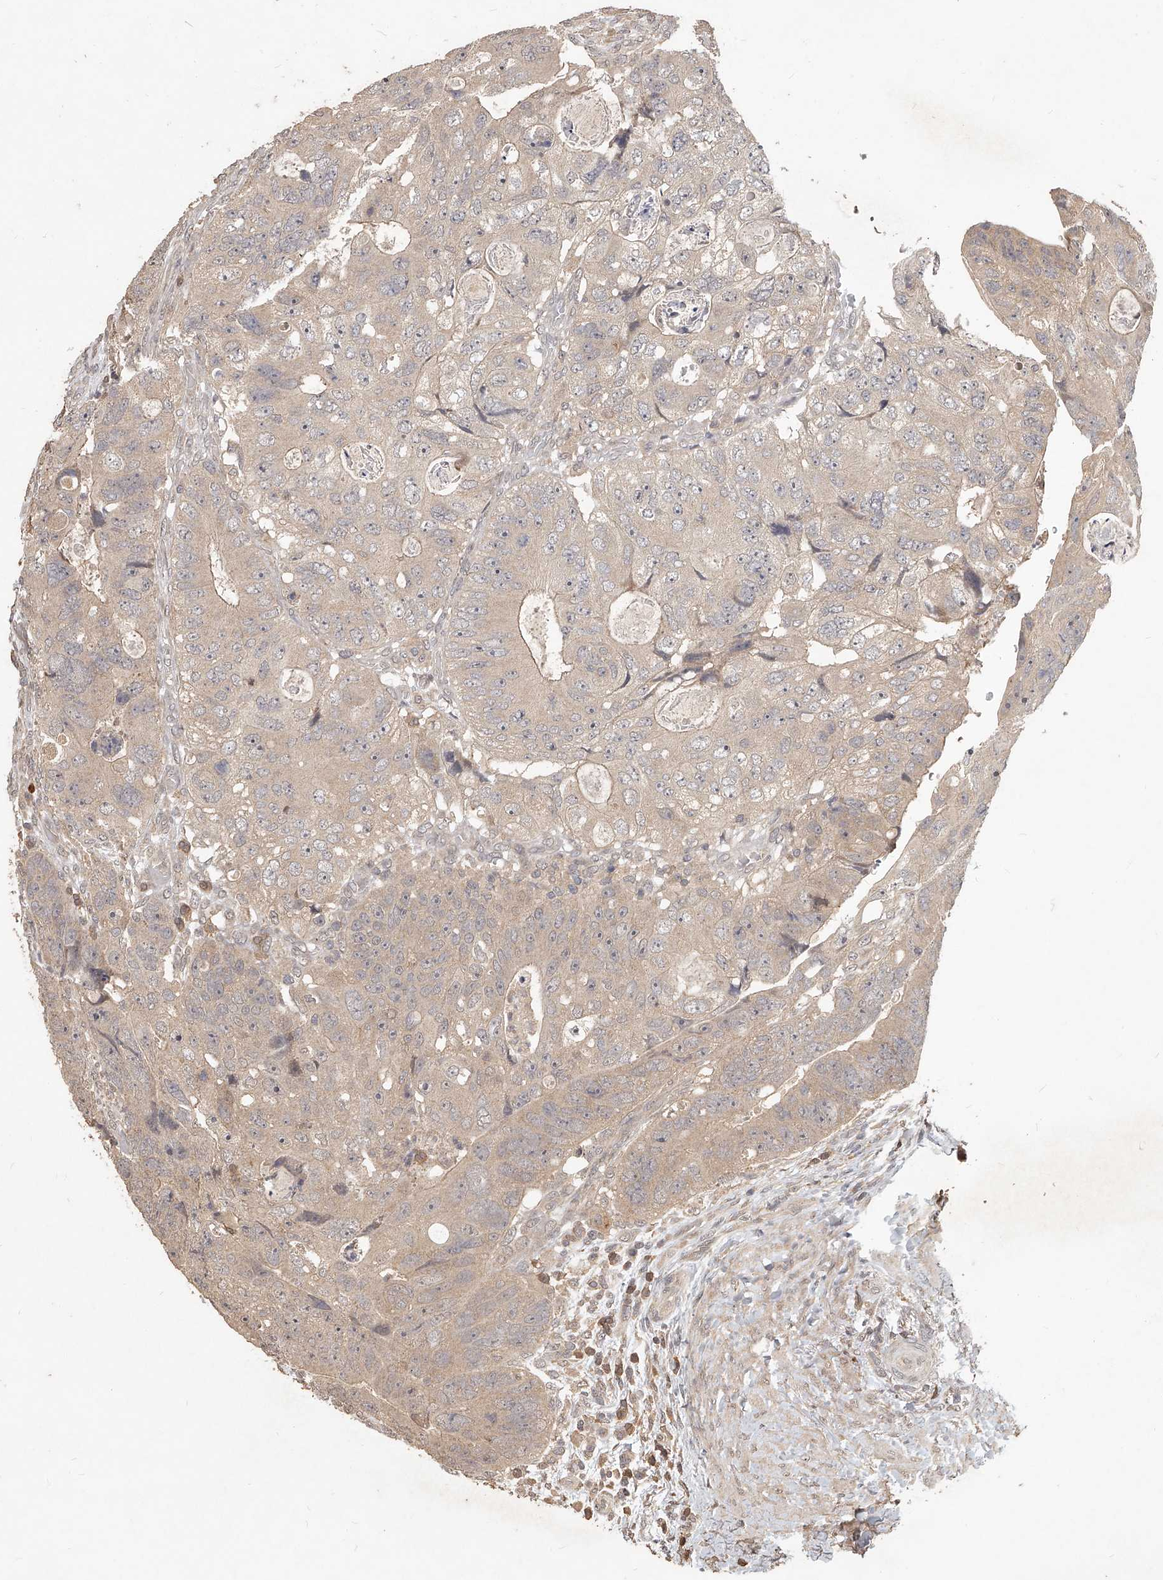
{"staining": {"intensity": "weak", "quantity": "25%-75%", "location": "cytoplasmic/membranous"}, "tissue": "colorectal cancer", "cell_type": "Tumor cells", "image_type": "cancer", "snomed": [{"axis": "morphology", "description": "Adenocarcinoma, NOS"}, {"axis": "topography", "description": "Rectum"}], "caption": "Human colorectal adenocarcinoma stained for a protein (brown) reveals weak cytoplasmic/membranous positive expression in approximately 25%-75% of tumor cells.", "gene": "SLC37A1", "patient": {"sex": "male", "age": 59}}